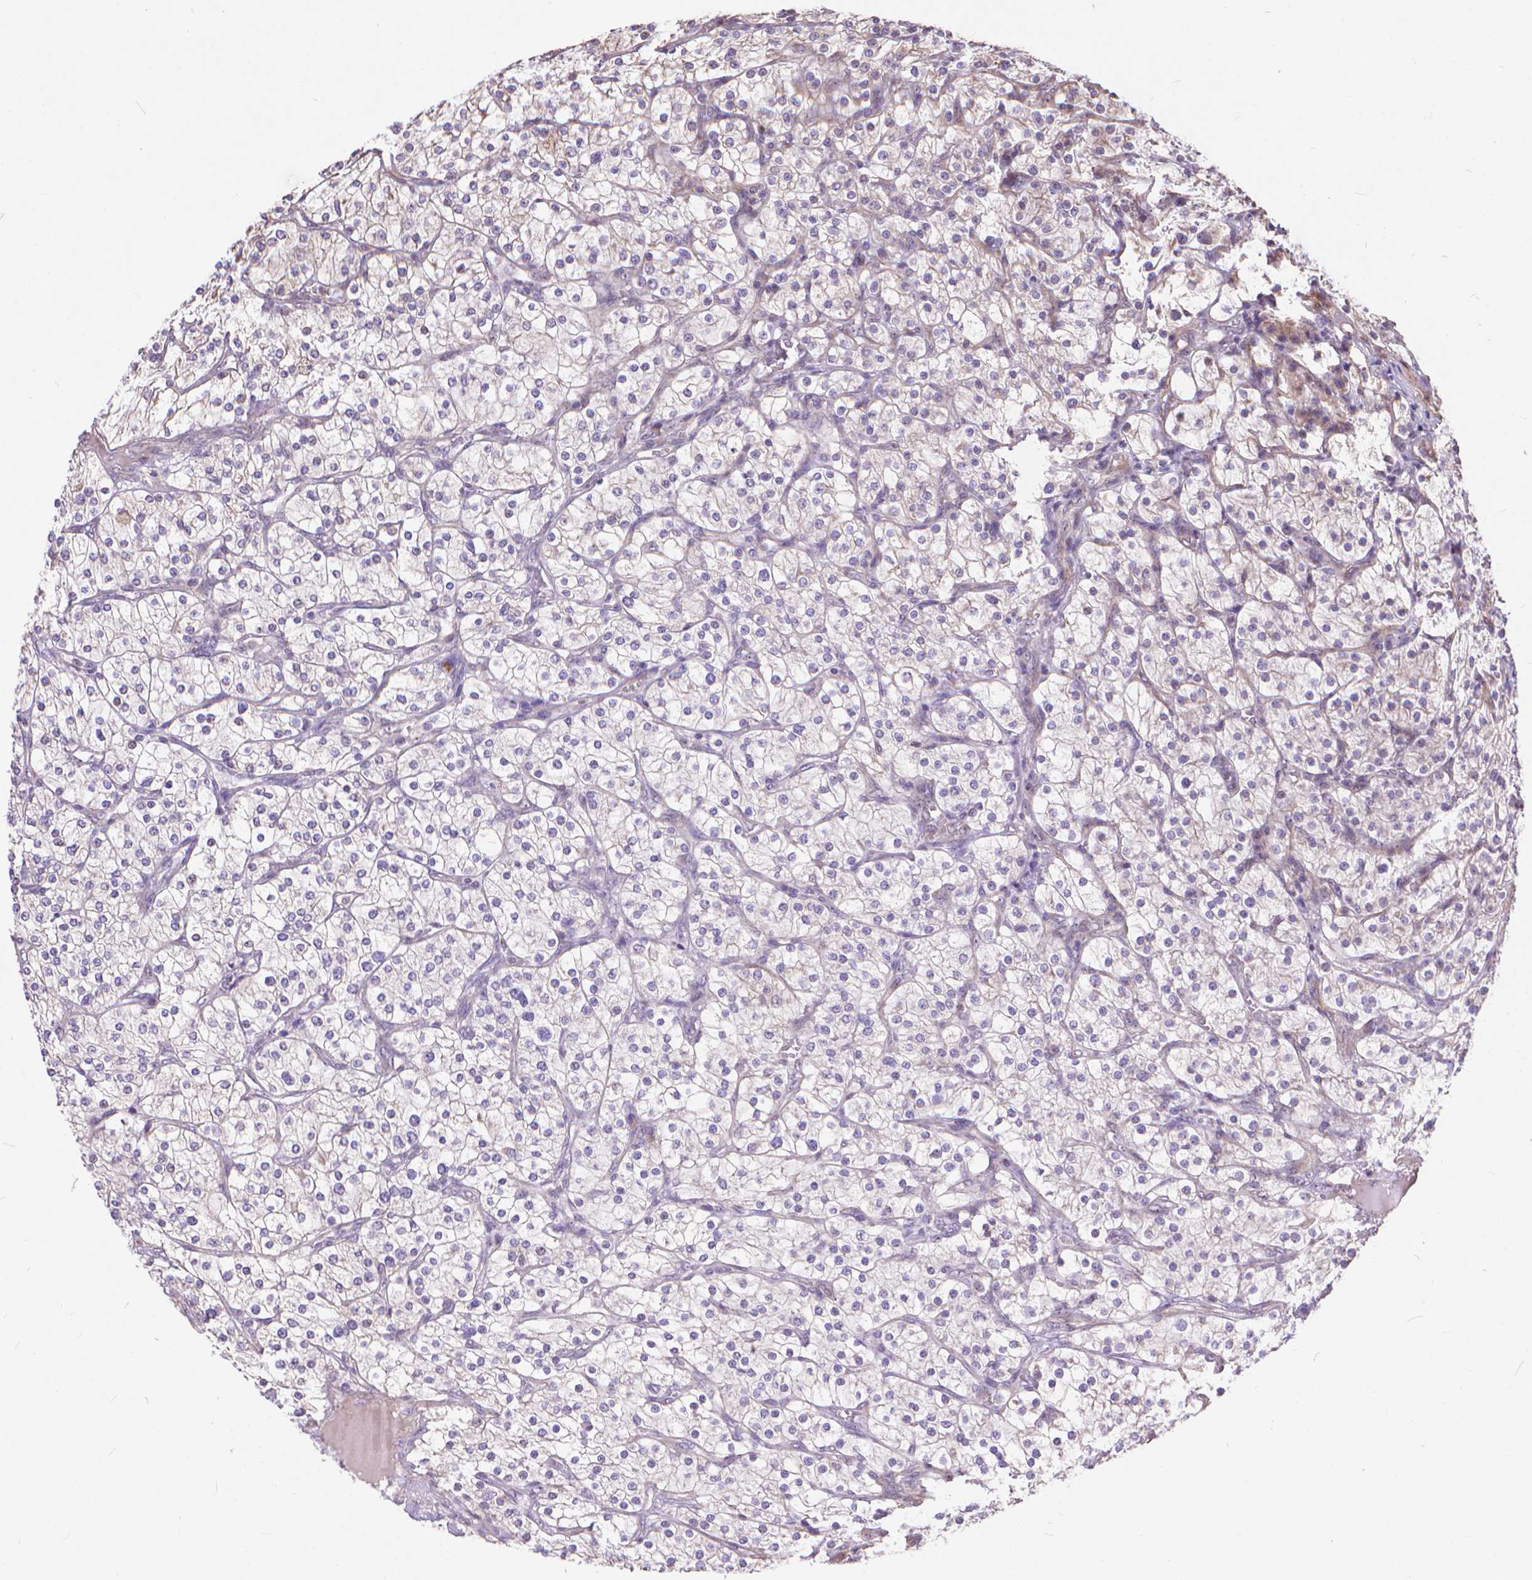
{"staining": {"intensity": "negative", "quantity": "none", "location": "none"}, "tissue": "renal cancer", "cell_type": "Tumor cells", "image_type": "cancer", "snomed": [{"axis": "morphology", "description": "Adenocarcinoma, NOS"}, {"axis": "topography", "description": "Kidney"}], "caption": "Tumor cells show no significant staining in adenocarcinoma (renal). (DAB (3,3'-diaminobenzidine) IHC visualized using brightfield microscopy, high magnification).", "gene": "TMEM135", "patient": {"sex": "male", "age": 80}}